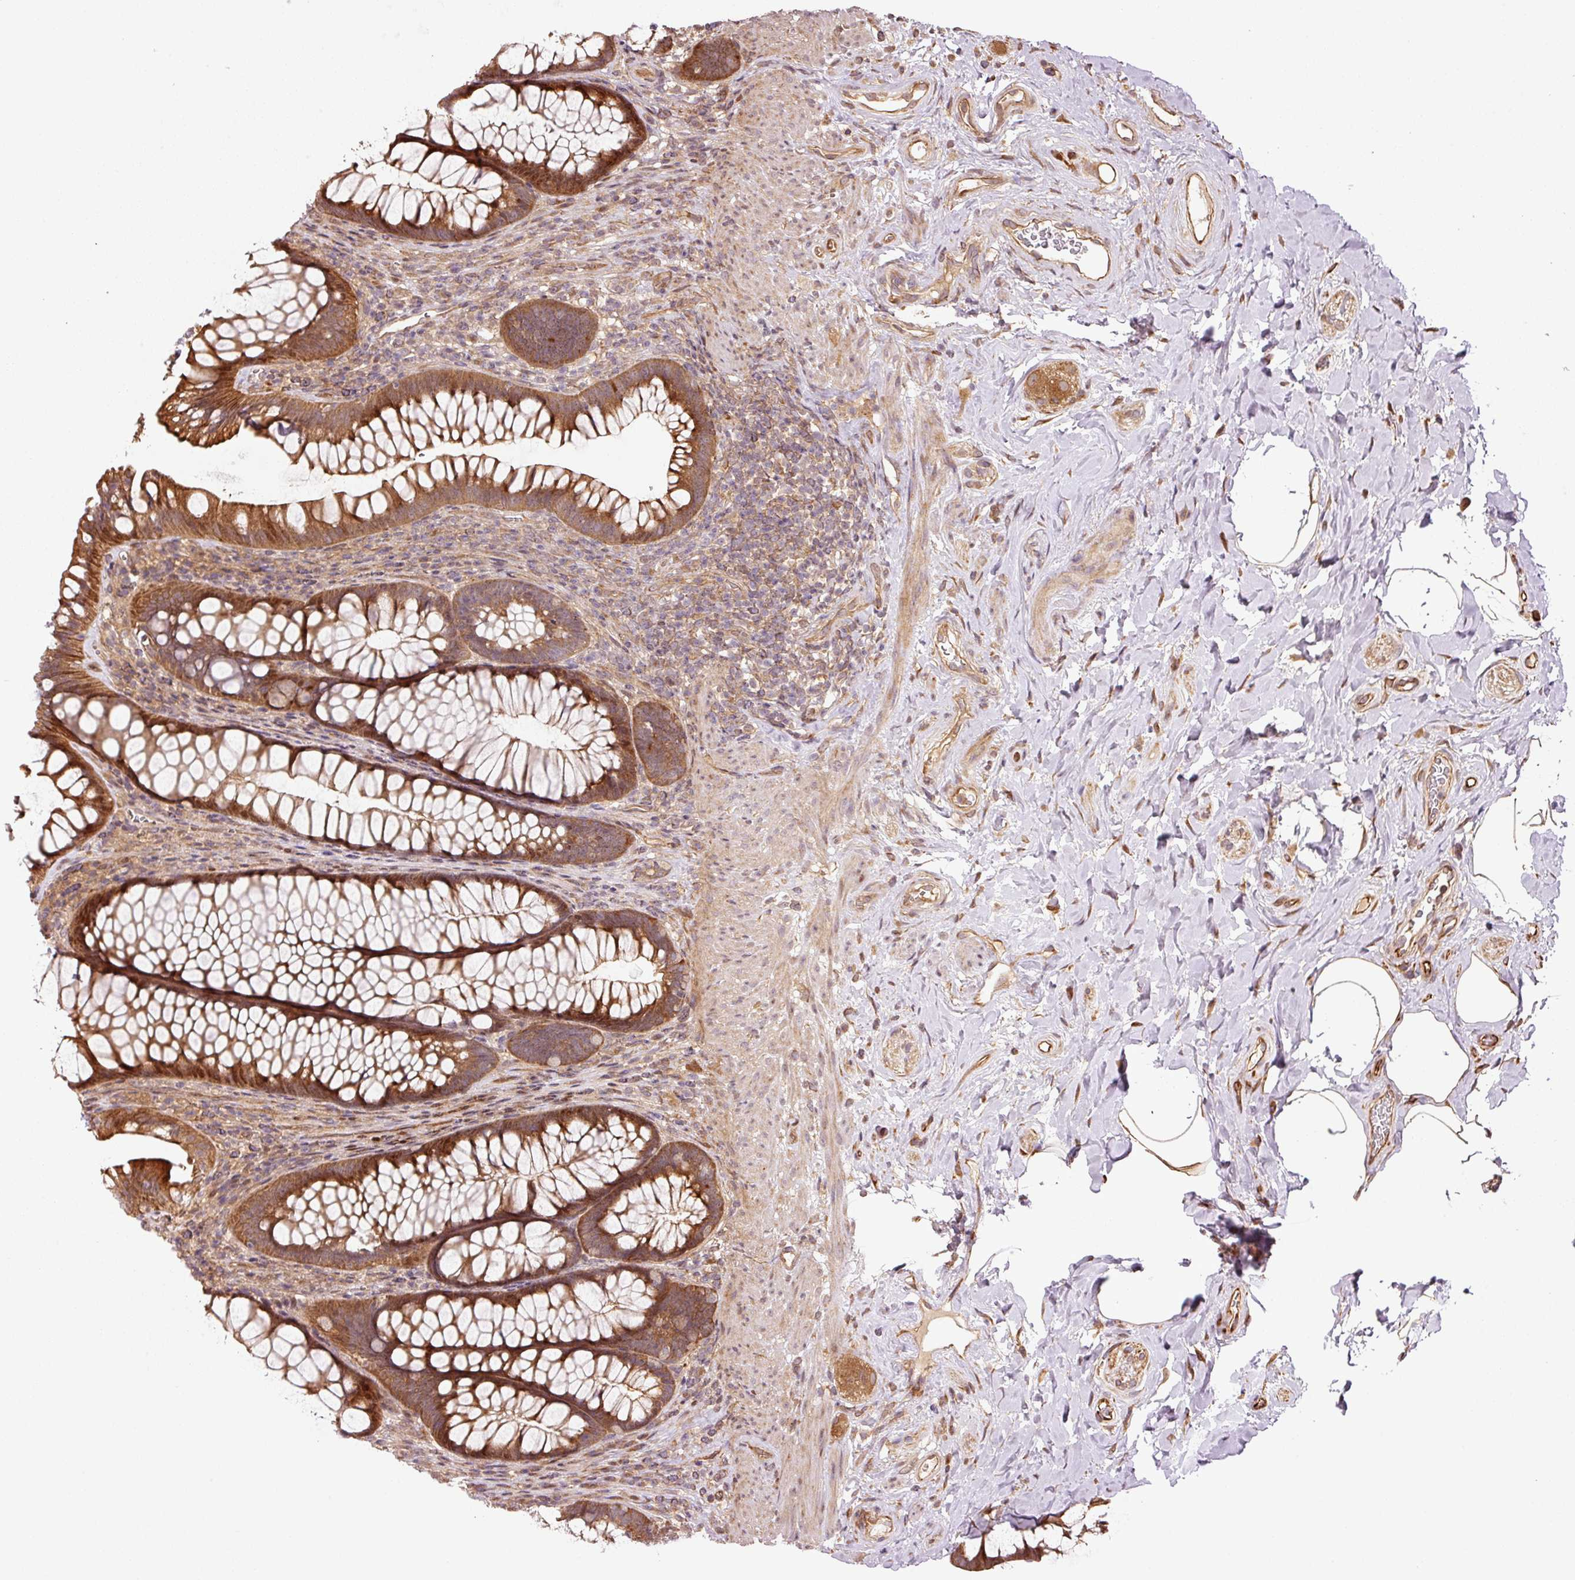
{"staining": {"intensity": "strong", "quantity": ">75%", "location": "cytoplasmic/membranous"}, "tissue": "rectum", "cell_type": "Glandular cells", "image_type": "normal", "snomed": [{"axis": "morphology", "description": "Normal tissue, NOS"}, {"axis": "topography", "description": "Rectum"}], "caption": "A histopathology image of rectum stained for a protein displays strong cytoplasmic/membranous brown staining in glandular cells. (DAB (3,3'-diaminobenzidine) IHC with brightfield microscopy, high magnification).", "gene": "OXER1", "patient": {"sex": "male", "age": 53}}